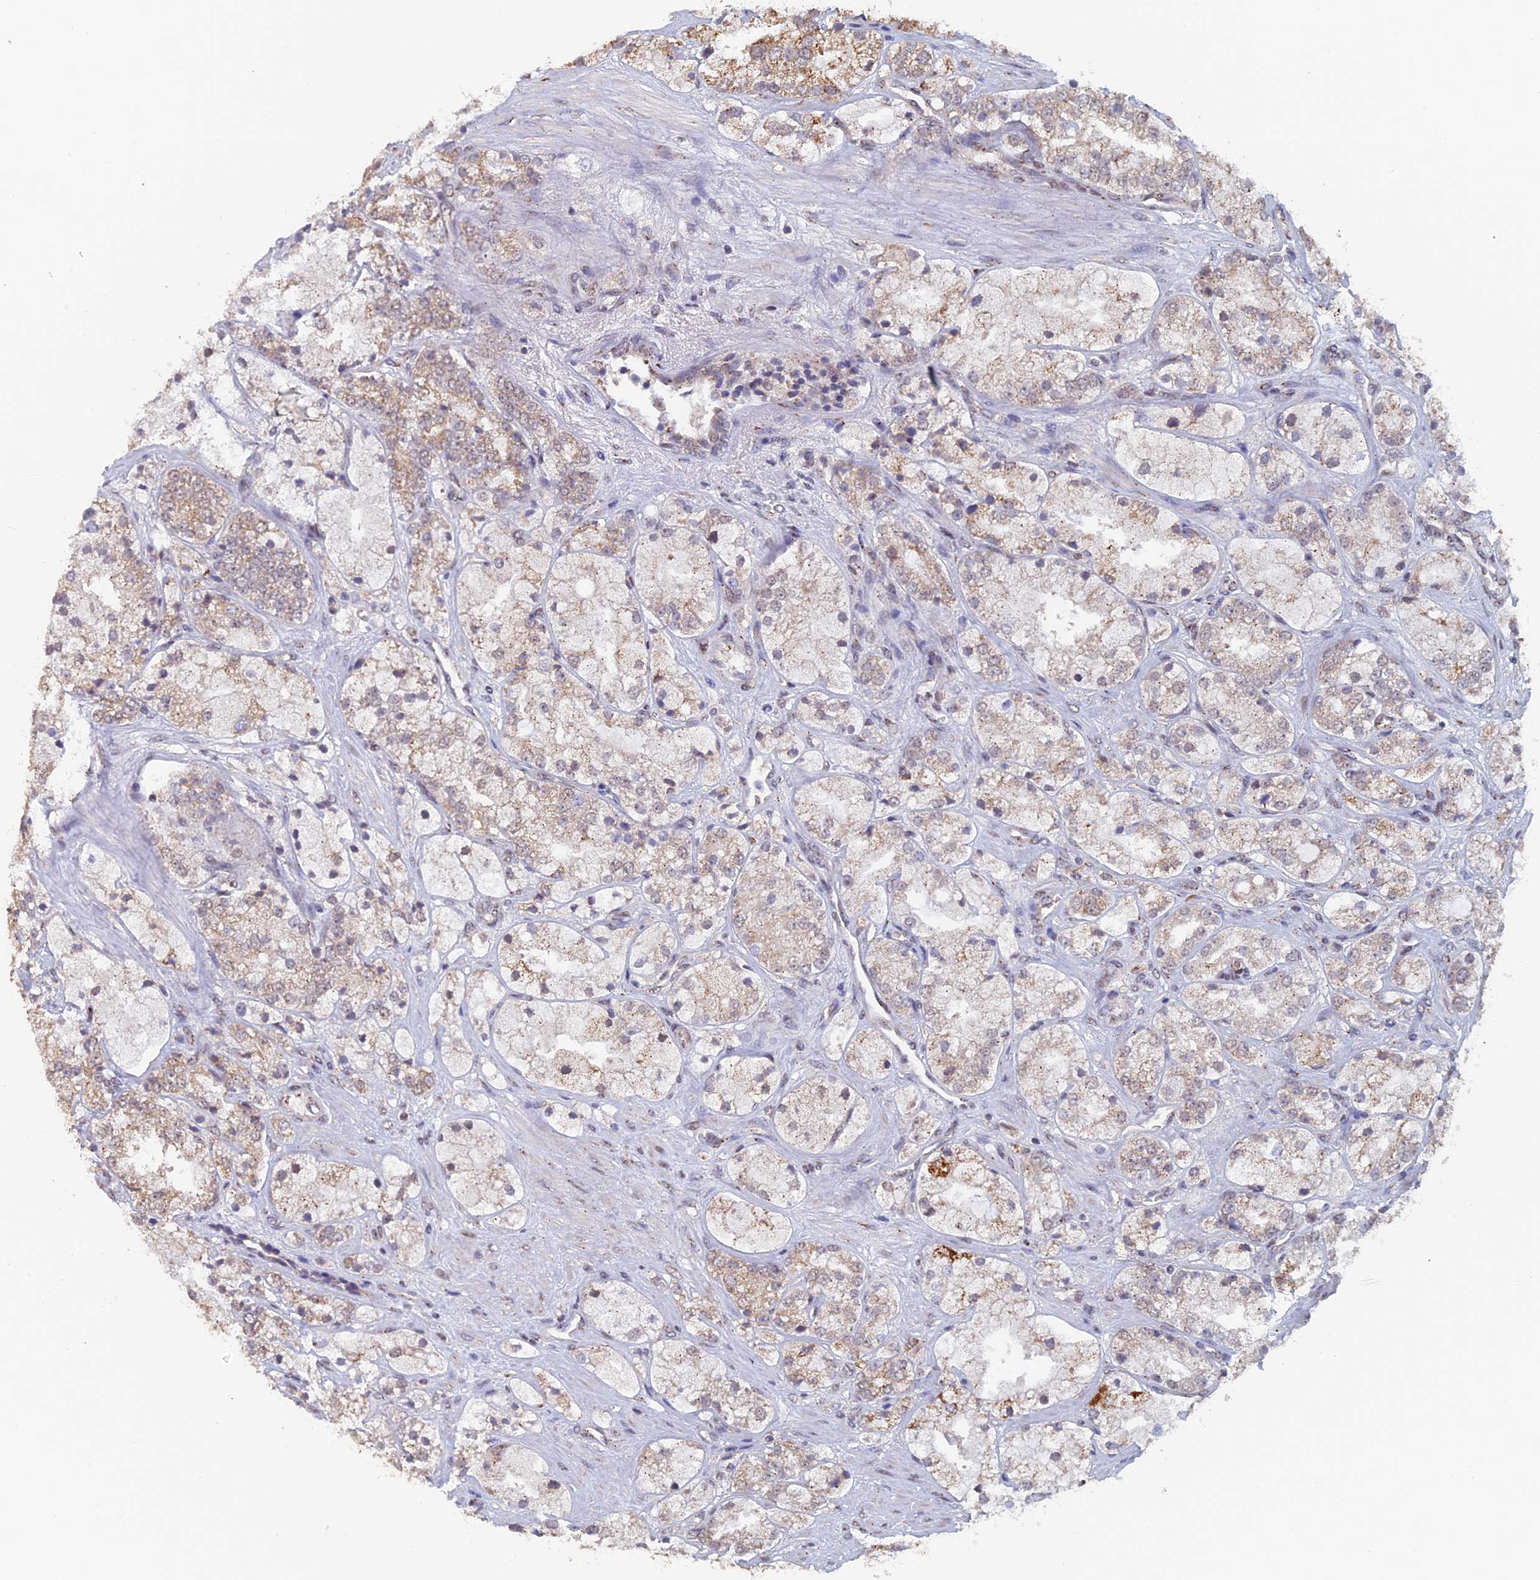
{"staining": {"intensity": "weak", "quantity": "25%-75%", "location": "cytoplasmic/membranous"}, "tissue": "prostate cancer", "cell_type": "Tumor cells", "image_type": "cancer", "snomed": [{"axis": "morphology", "description": "Adenocarcinoma, High grade"}, {"axis": "topography", "description": "Prostate"}], "caption": "Prostate cancer tissue reveals weak cytoplasmic/membranous expression in approximately 25%-75% of tumor cells", "gene": "PIGQ", "patient": {"sex": "male", "age": 50}}